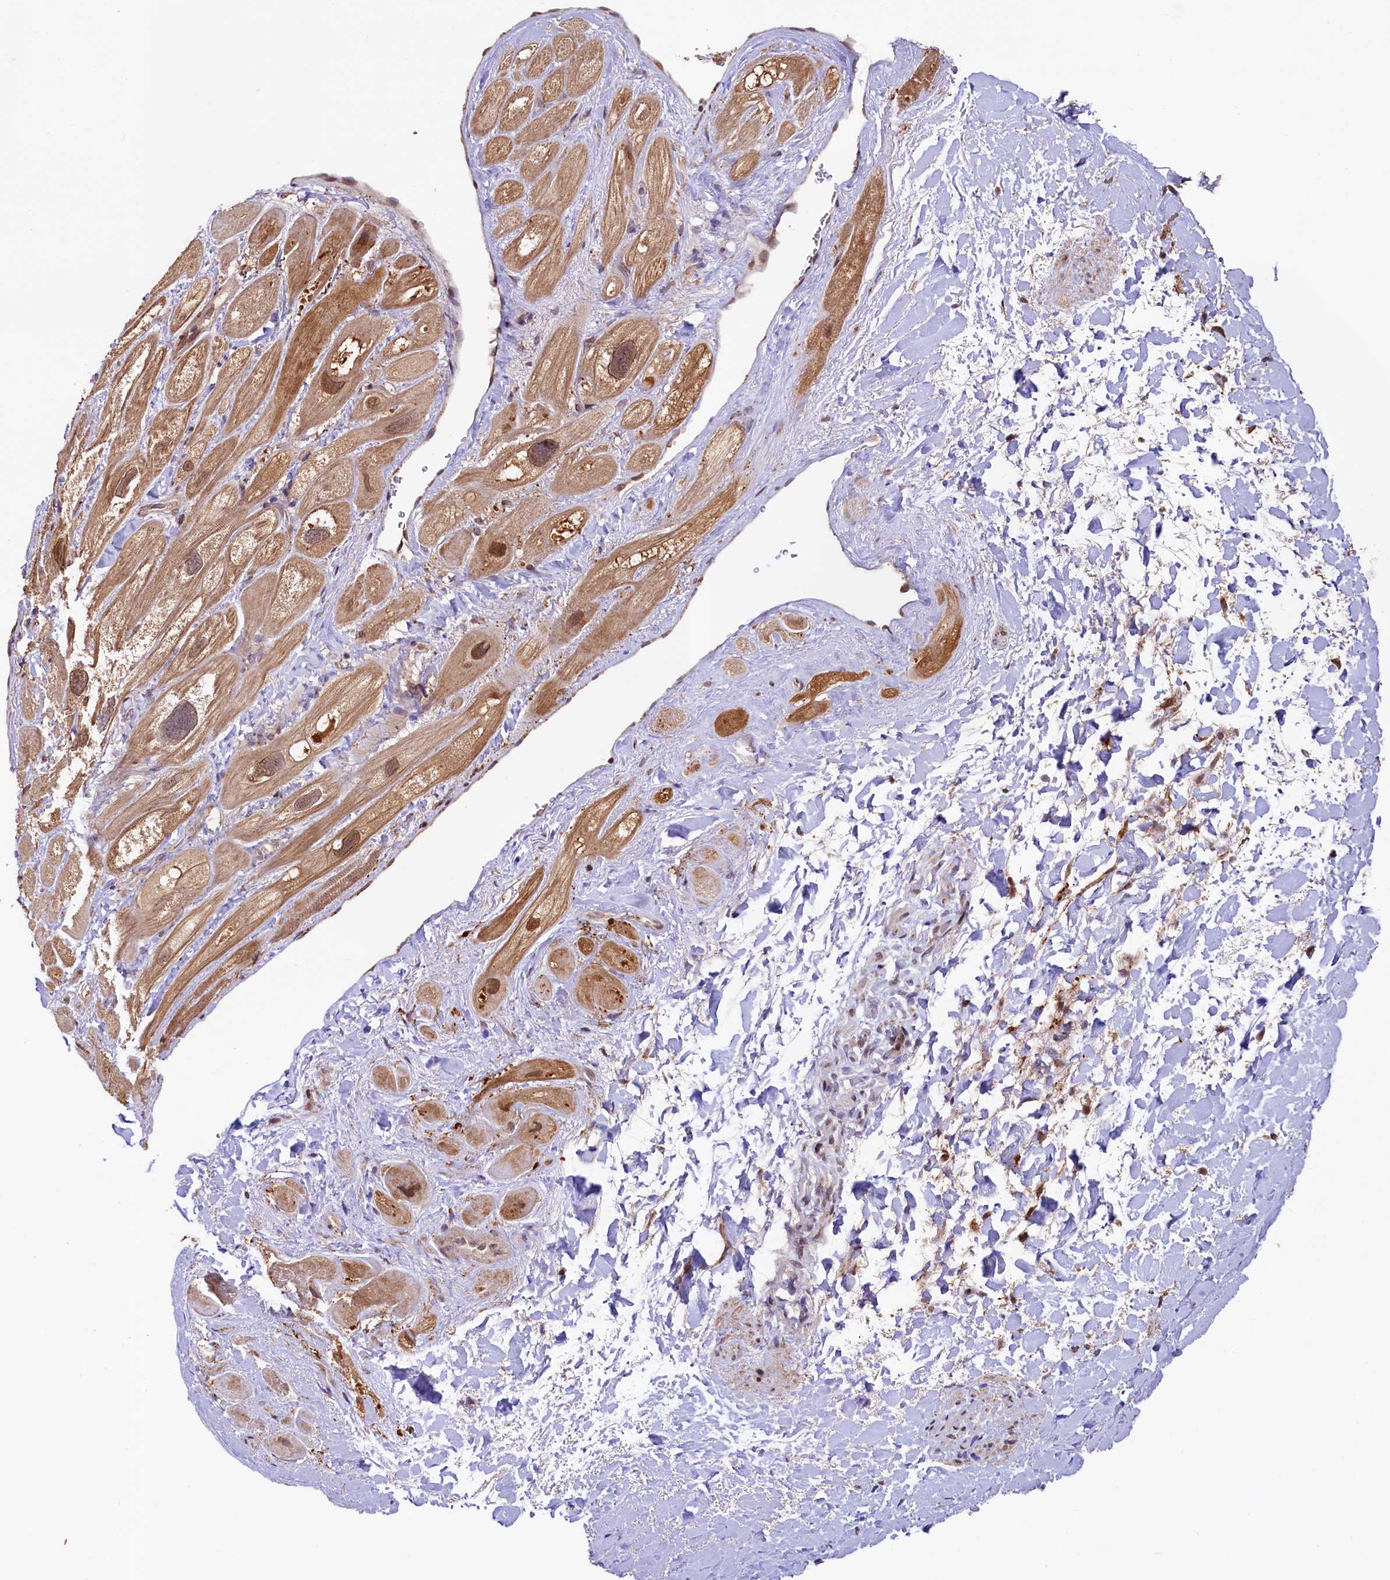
{"staining": {"intensity": "moderate", "quantity": ">75%", "location": "cytoplasmic/membranous,nuclear"}, "tissue": "heart muscle", "cell_type": "Cardiomyocytes", "image_type": "normal", "snomed": [{"axis": "morphology", "description": "Normal tissue, NOS"}, {"axis": "topography", "description": "Heart"}], "caption": "The histopathology image shows staining of benign heart muscle, revealing moderate cytoplasmic/membranous,nuclear protein expression (brown color) within cardiomyocytes.", "gene": "C5orf15", "patient": {"sex": "male", "age": 49}}